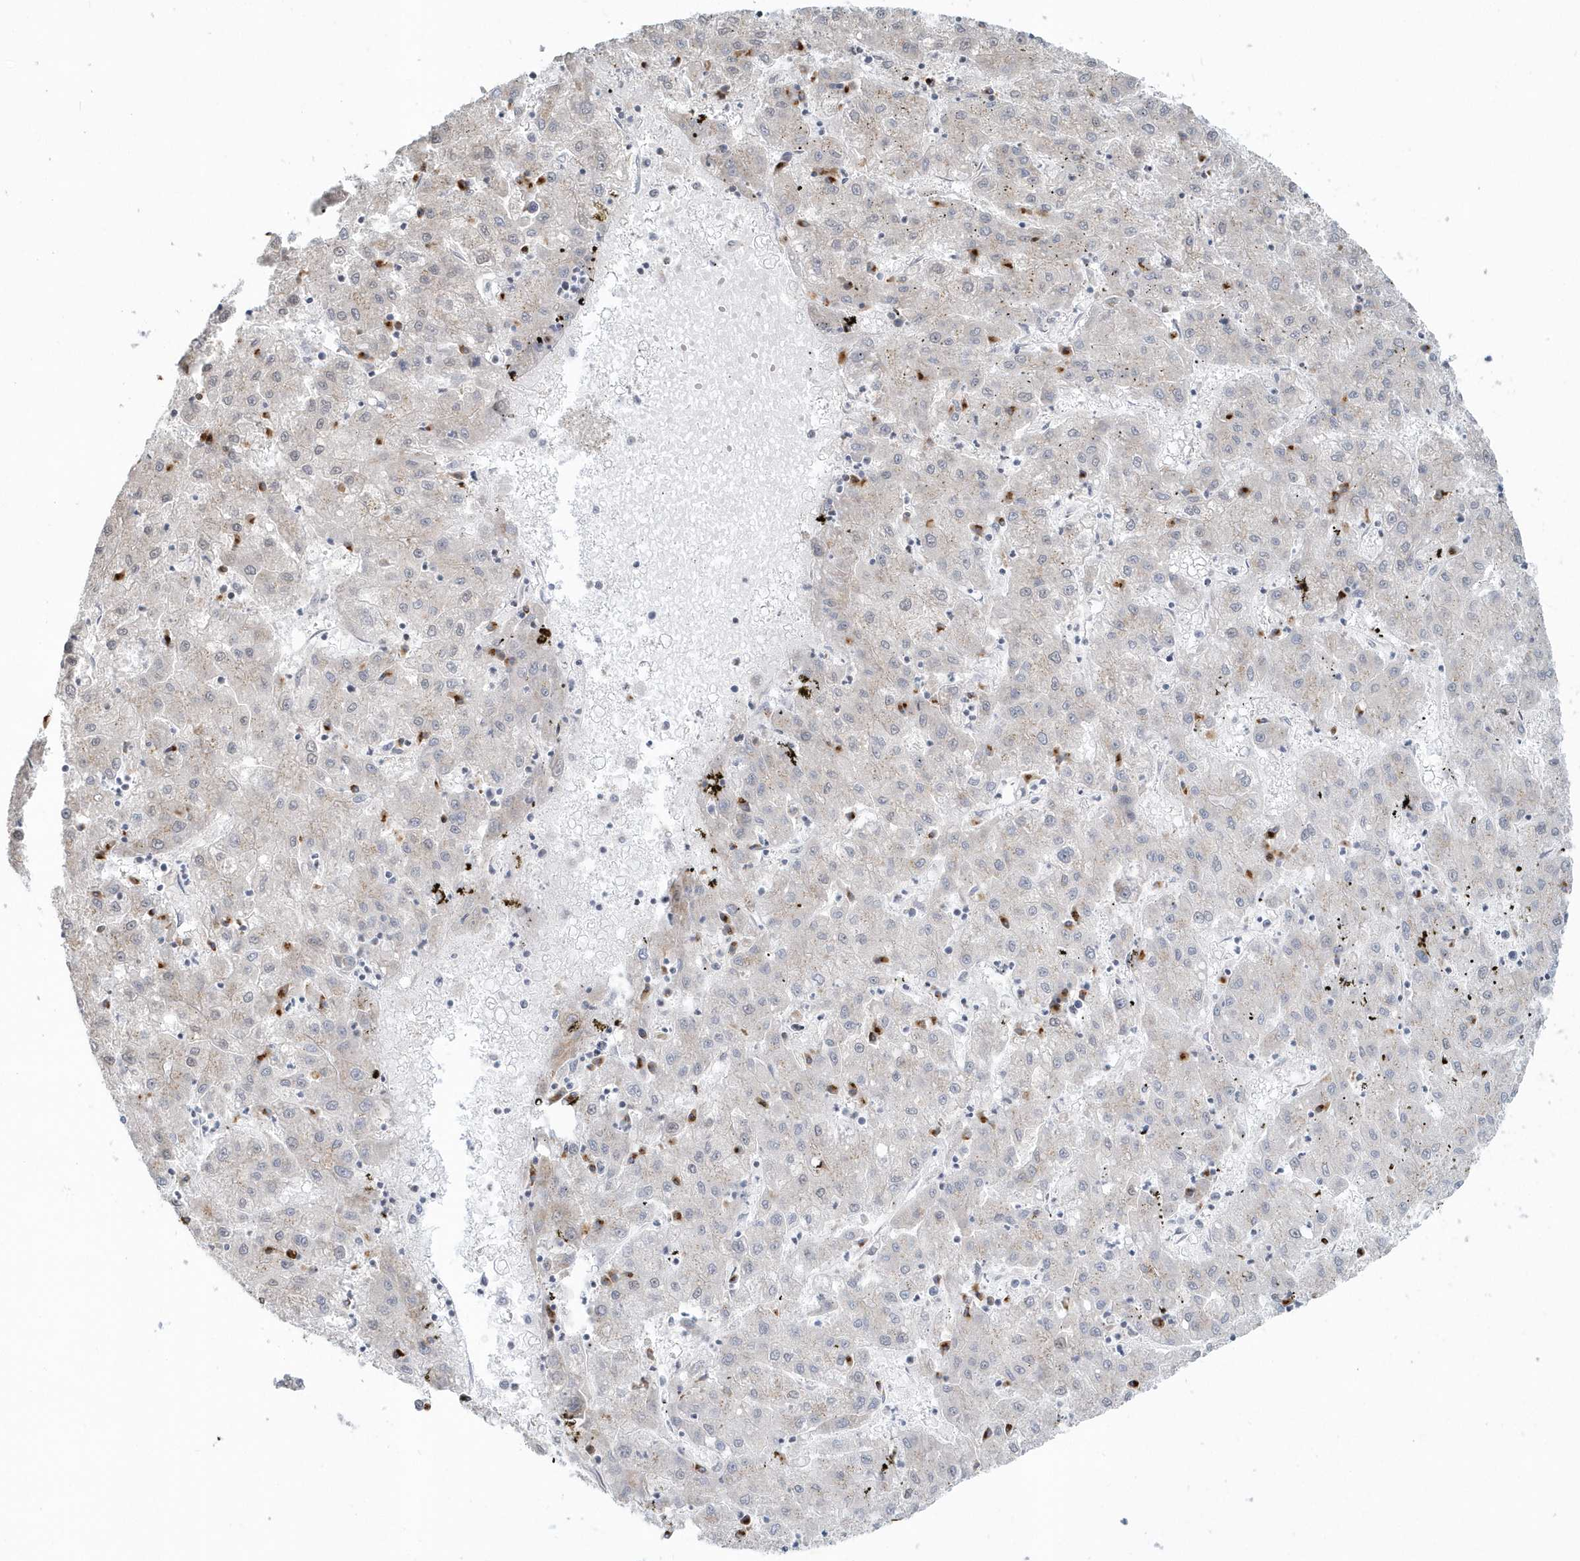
{"staining": {"intensity": "negative", "quantity": "none", "location": "none"}, "tissue": "liver cancer", "cell_type": "Tumor cells", "image_type": "cancer", "snomed": [{"axis": "morphology", "description": "Carcinoma, Hepatocellular, NOS"}, {"axis": "topography", "description": "Liver"}], "caption": "IHC photomicrograph of neoplastic tissue: hepatocellular carcinoma (liver) stained with DAB displays no significant protein positivity in tumor cells.", "gene": "DHFR", "patient": {"sex": "male", "age": 72}}